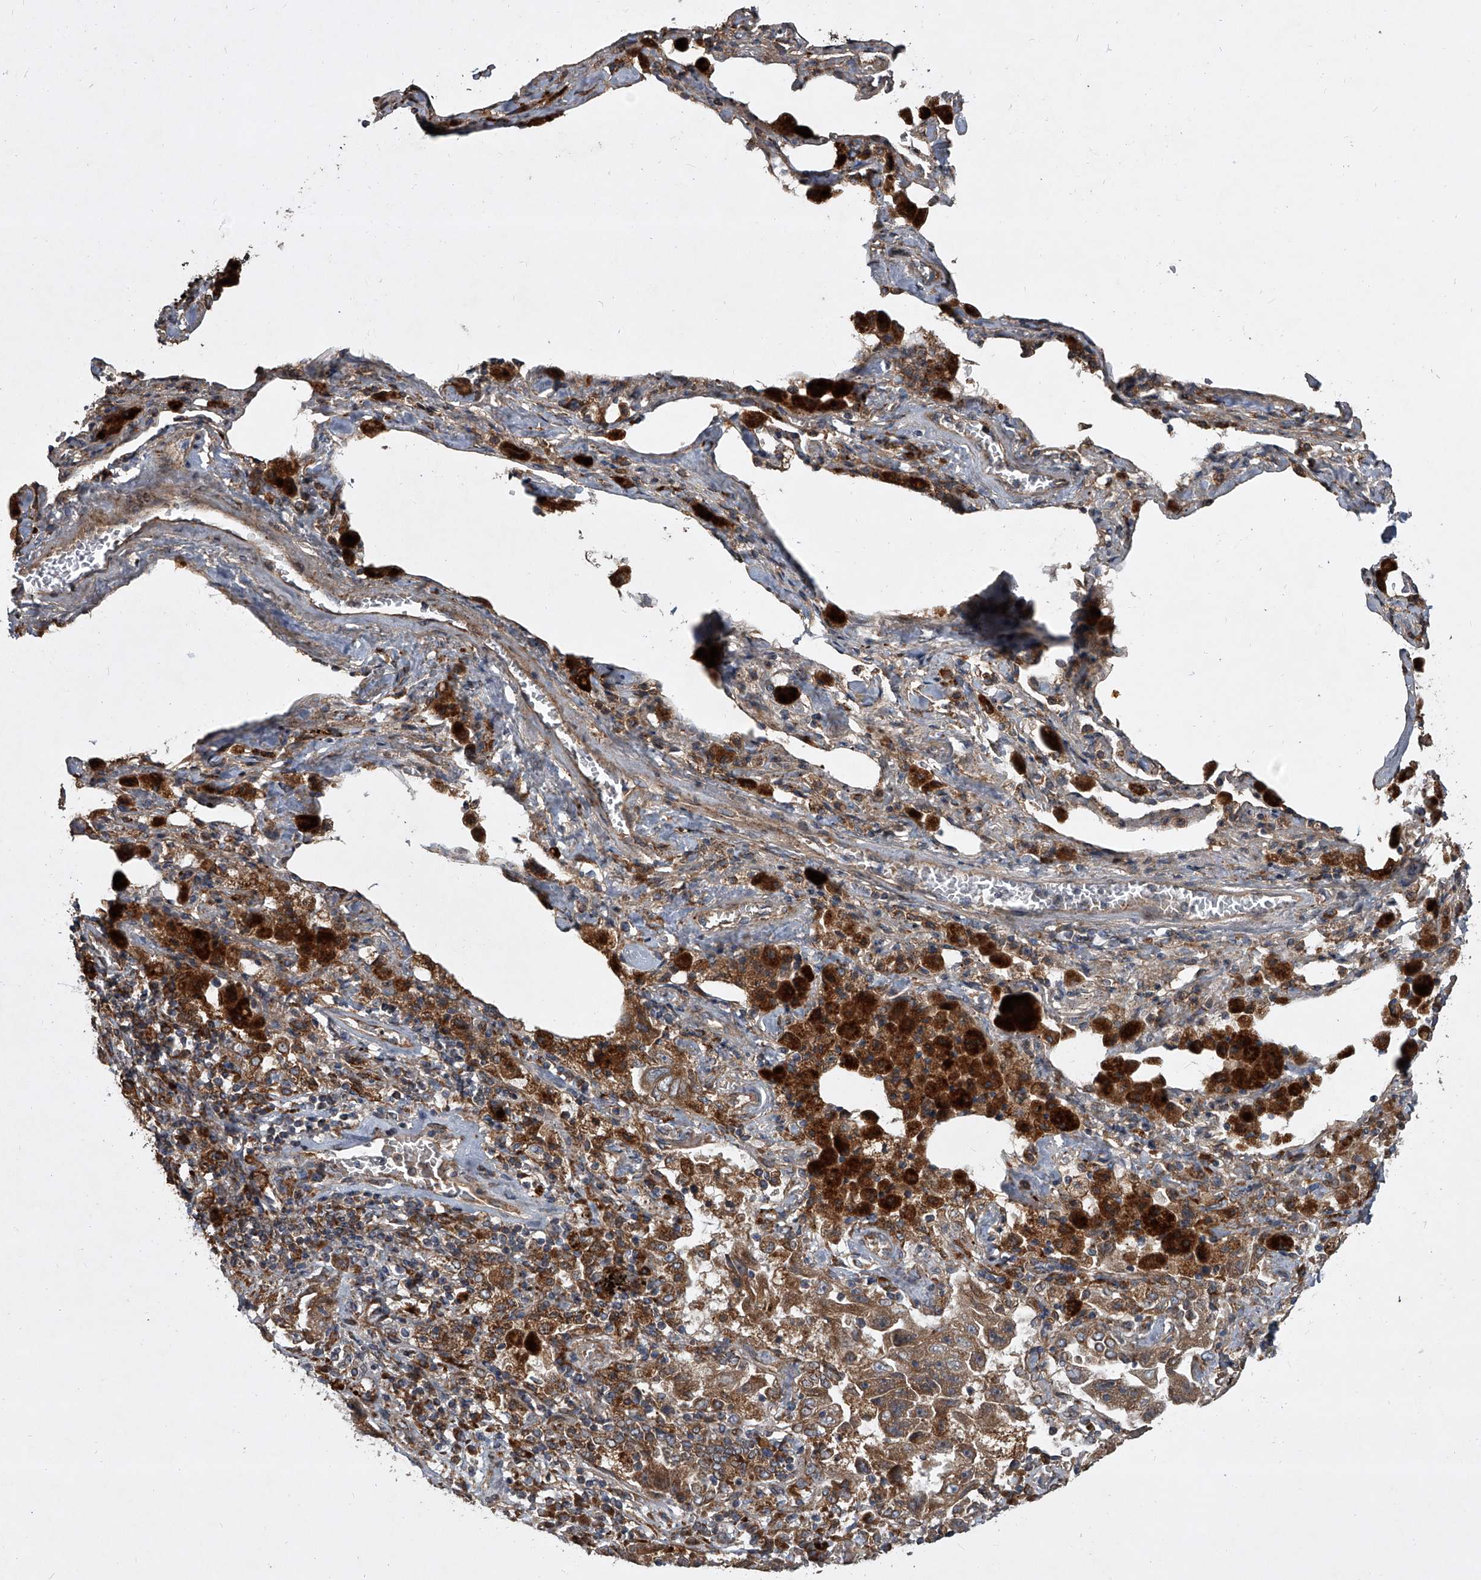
{"staining": {"intensity": "moderate", "quantity": ">75%", "location": "cytoplasmic/membranous"}, "tissue": "lung cancer", "cell_type": "Tumor cells", "image_type": "cancer", "snomed": [{"axis": "morphology", "description": "Adenocarcinoma, NOS"}, {"axis": "topography", "description": "Lung"}], "caption": "A histopathology image showing moderate cytoplasmic/membranous expression in approximately >75% of tumor cells in lung cancer, as visualized by brown immunohistochemical staining.", "gene": "EVA1C", "patient": {"sex": "female", "age": 51}}